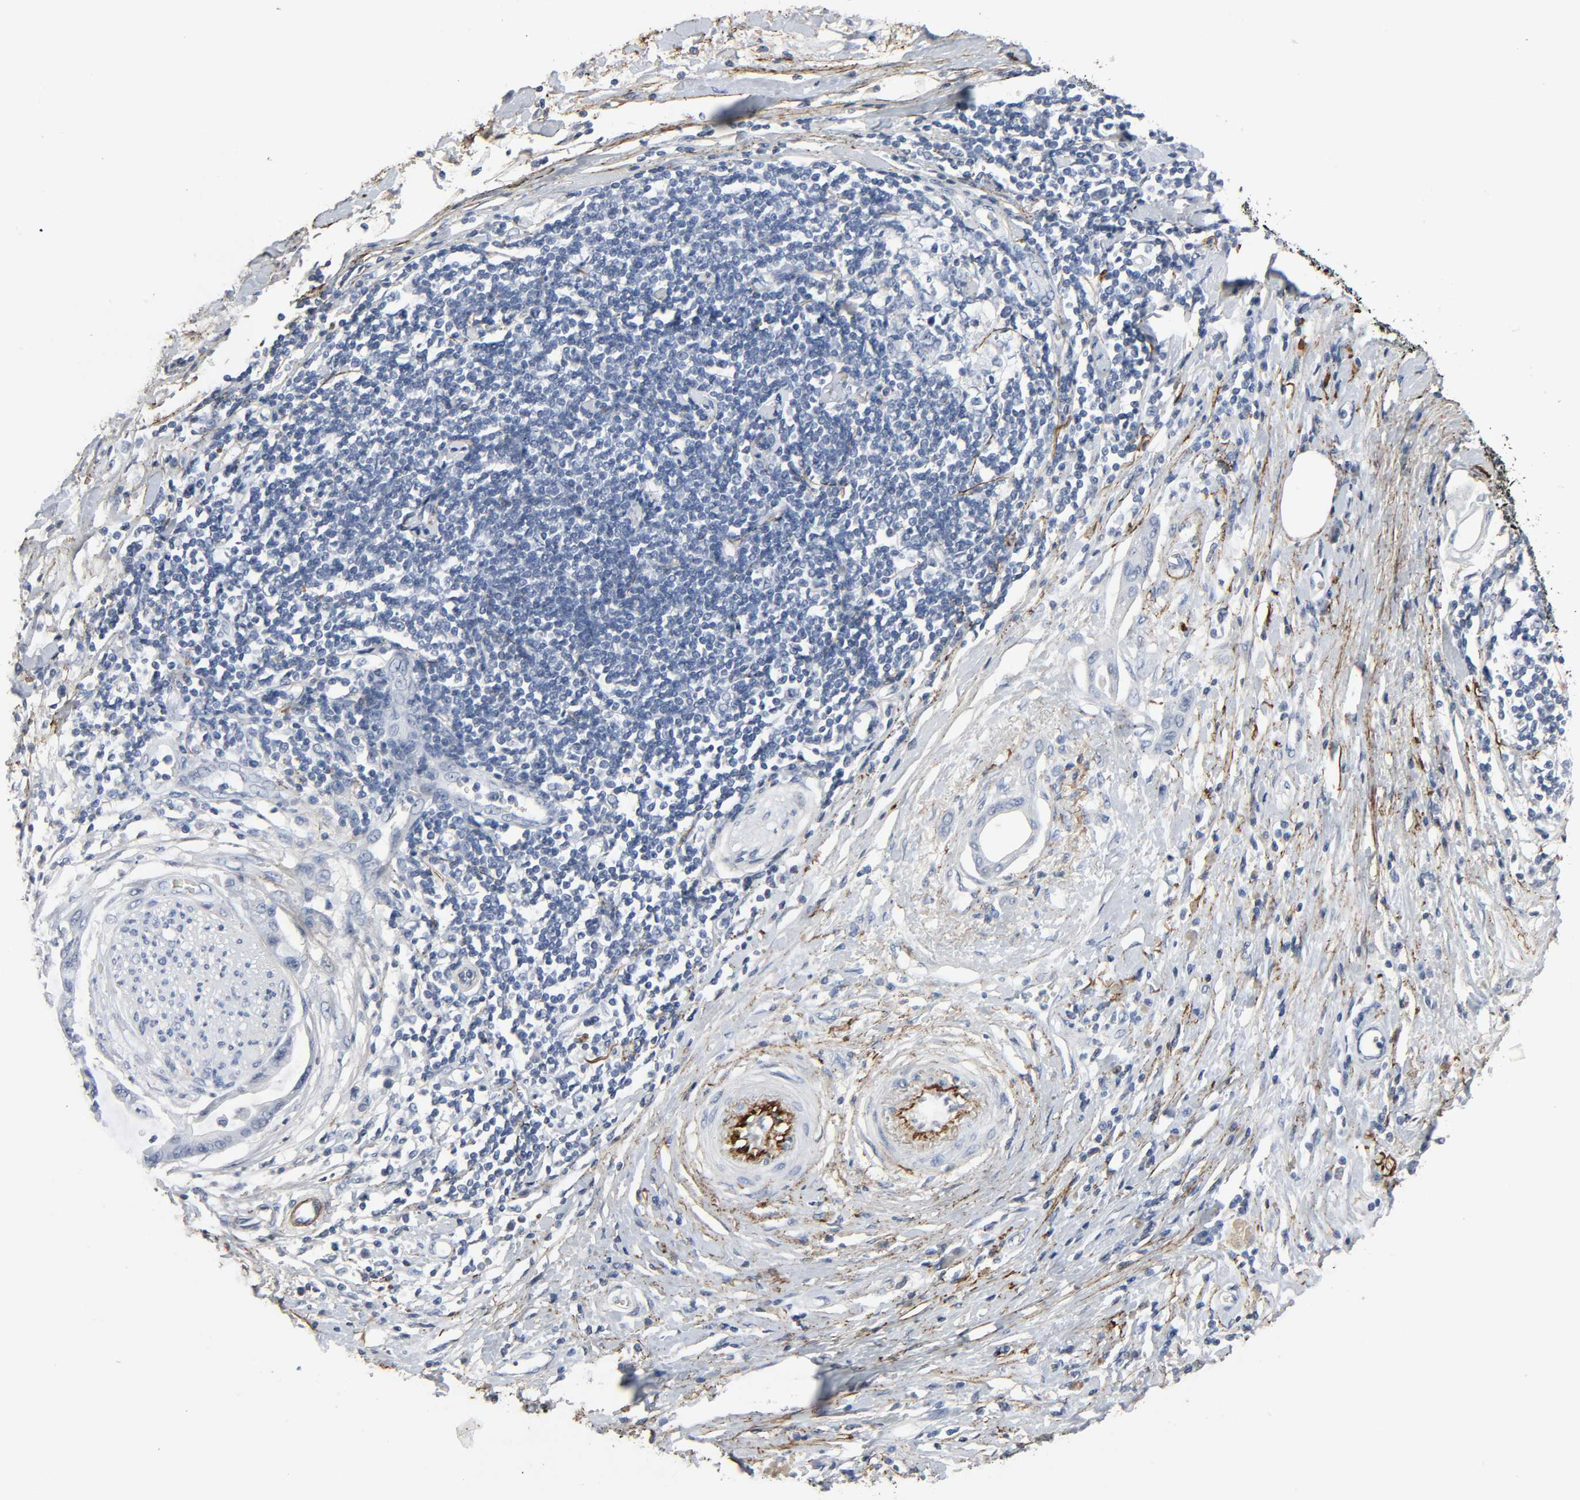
{"staining": {"intensity": "negative", "quantity": "none", "location": "none"}, "tissue": "pancreatic cancer", "cell_type": "Tumor cells", "image_type": "cancer", "snomed": [{"axis": "morphology", "description": "Adenocarcinoma, NOS"}, {"axis": "morphology", "description": "Adenocarcinoma, metastatic, NOS"}, {"axis": "topography", "description": "Lymph node"}, {"axis": "topography", "description": "Pancreas"}, {"axis": "topography", "description": "Duodenum"}], "caption": "High power microscopy photomicrograph of an immunohistochemistry (IHC) micrograph of pancreatic cancer (metastatic adenocarcinoma), revealing no significant positivity in tumor cells.", "gene": "FBLN5", "patient": {"sex": "female", "age": 64}}